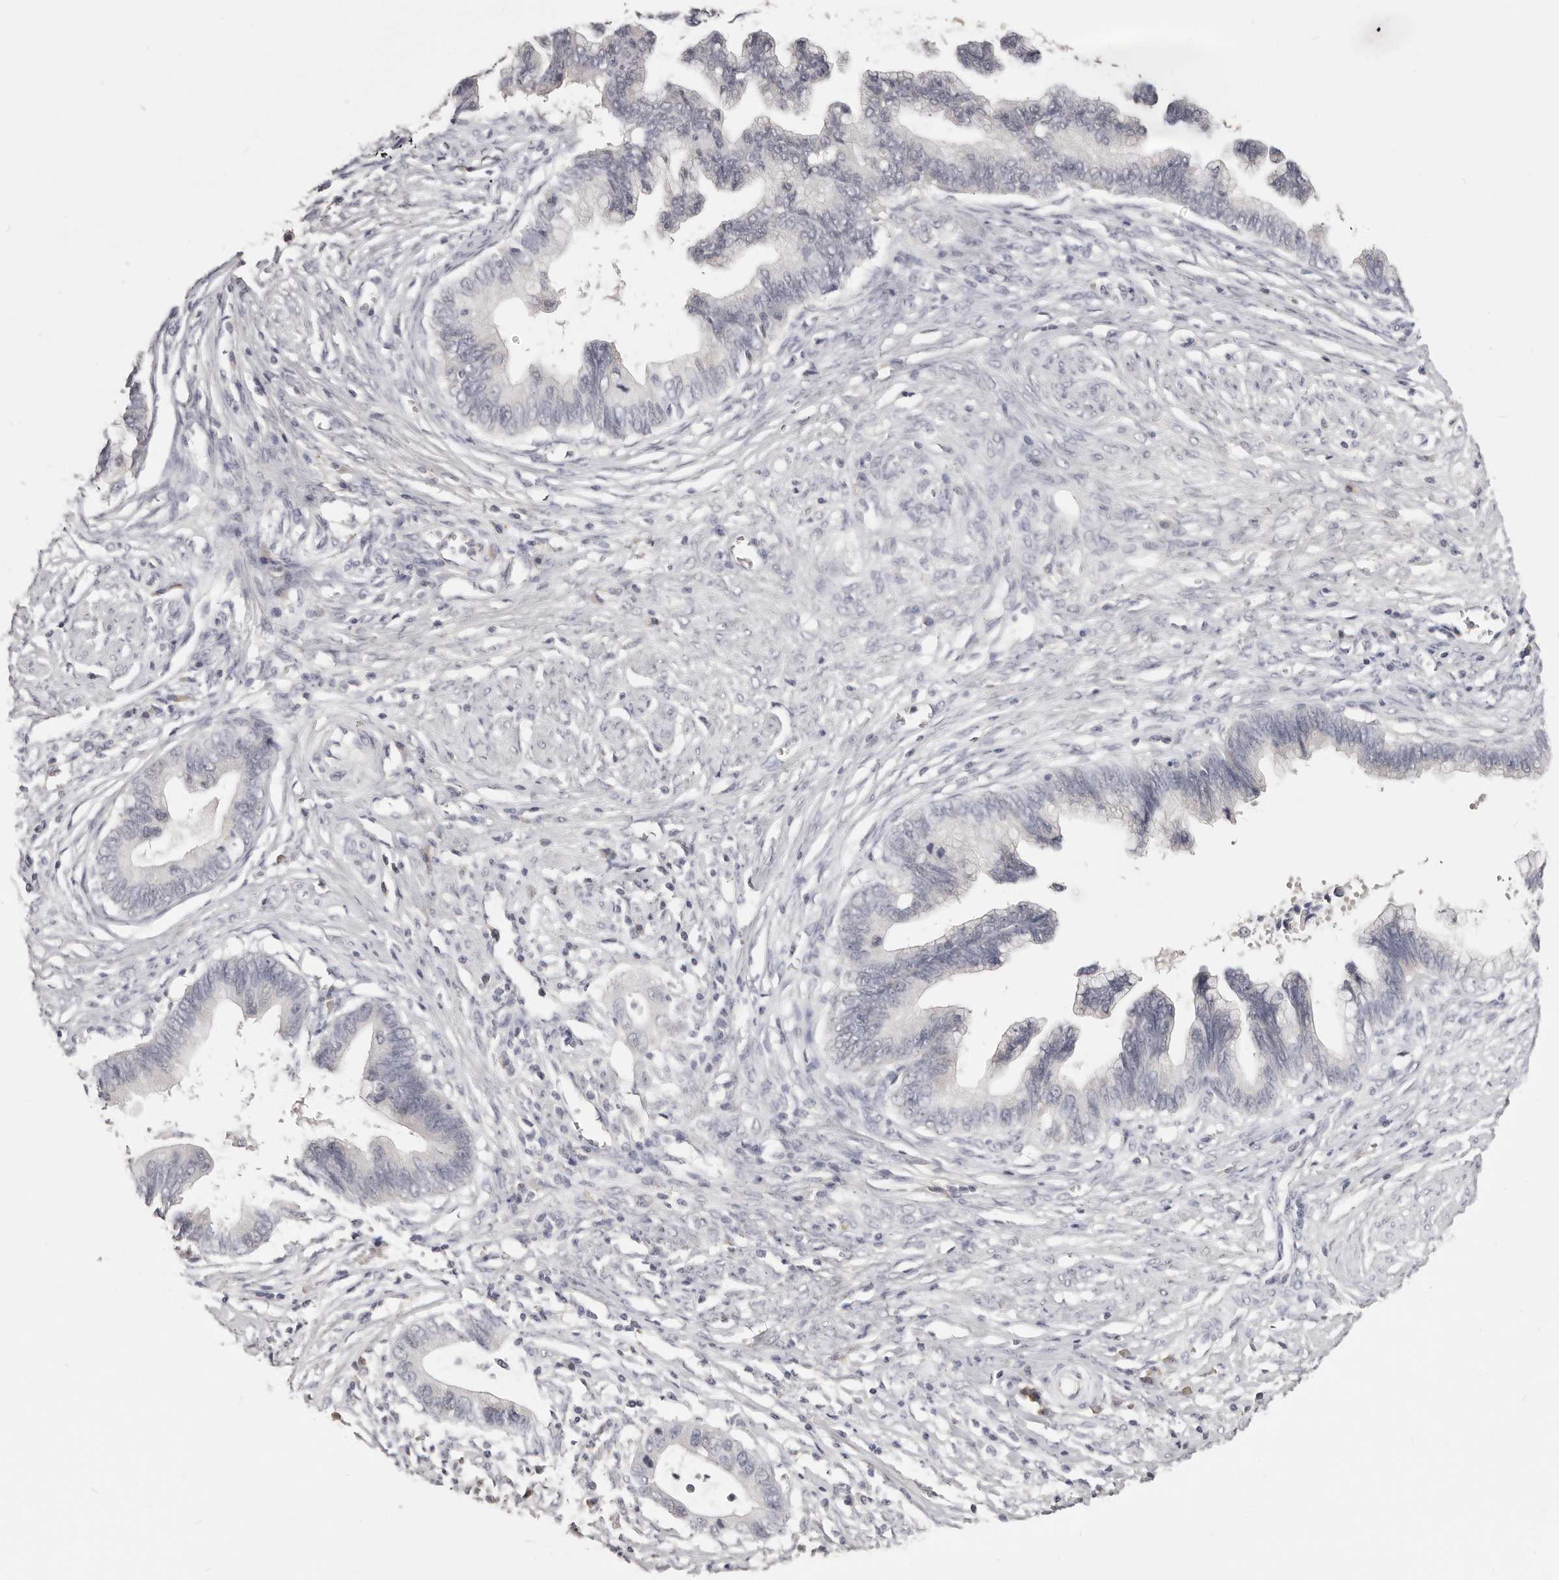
{"staining": {"intensity": "negative", "quantity": "none", "location": "none"}, "tissue": "cervical cancer", "cell_type": "Tumor cells", "image_type": "cancer", "snomed": [{"axis": "morphology", "description": "Adenocarcinoma, NOS"}, {"axis": "topography", "description": "Cervix"}], "caption": "The immunohistochemistry histopathology image has no significant expression in tumor cells of cervical cancer (adenocarcinoma) tissue. (Stains: DAB (3,3'-diaminobenzidine) IHC with hematoxylin counter stain, Microscopy: brightfield microscopy at high magnification).", "gene": "TSPAN13", "patient": {"sex": "female", "age": 44}}